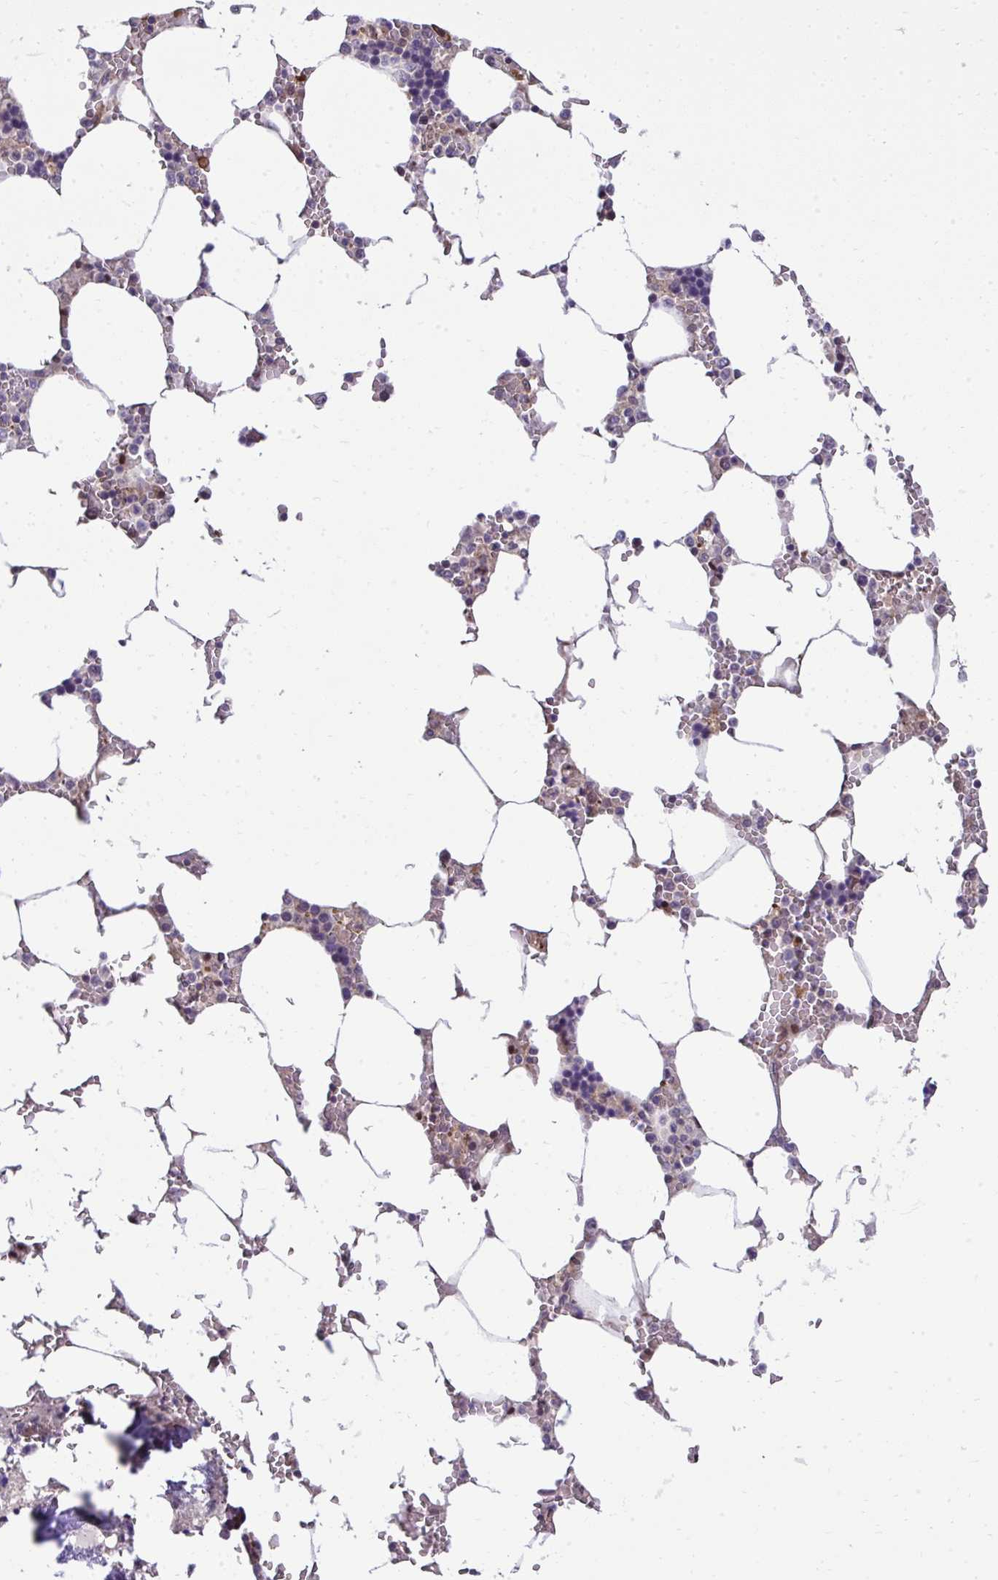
{"staining": {"intensity": "moderate", "quantity": "<25%", "location": "cytoplasmic/membranous"}, "tissue": "bone marrow", "cell_type": "Hematopoietic cells", "image_type": "normal", "snomed": [{"axis": "morphology", "description": "Normal tissue, NOS"}, {"axis": "topography", "description": "Bone marrow"}], "caption": "Immunohistochemistry (DAB (3,3'-diaminobenzidine)) staining of unremarkable human bone marrow demonstrates moderate cytoplasmic/membranous protein expression in about <25% of hematopoietic cells.", "gene": "RDH14", "patient": {"sex": "male", "age": 64}}